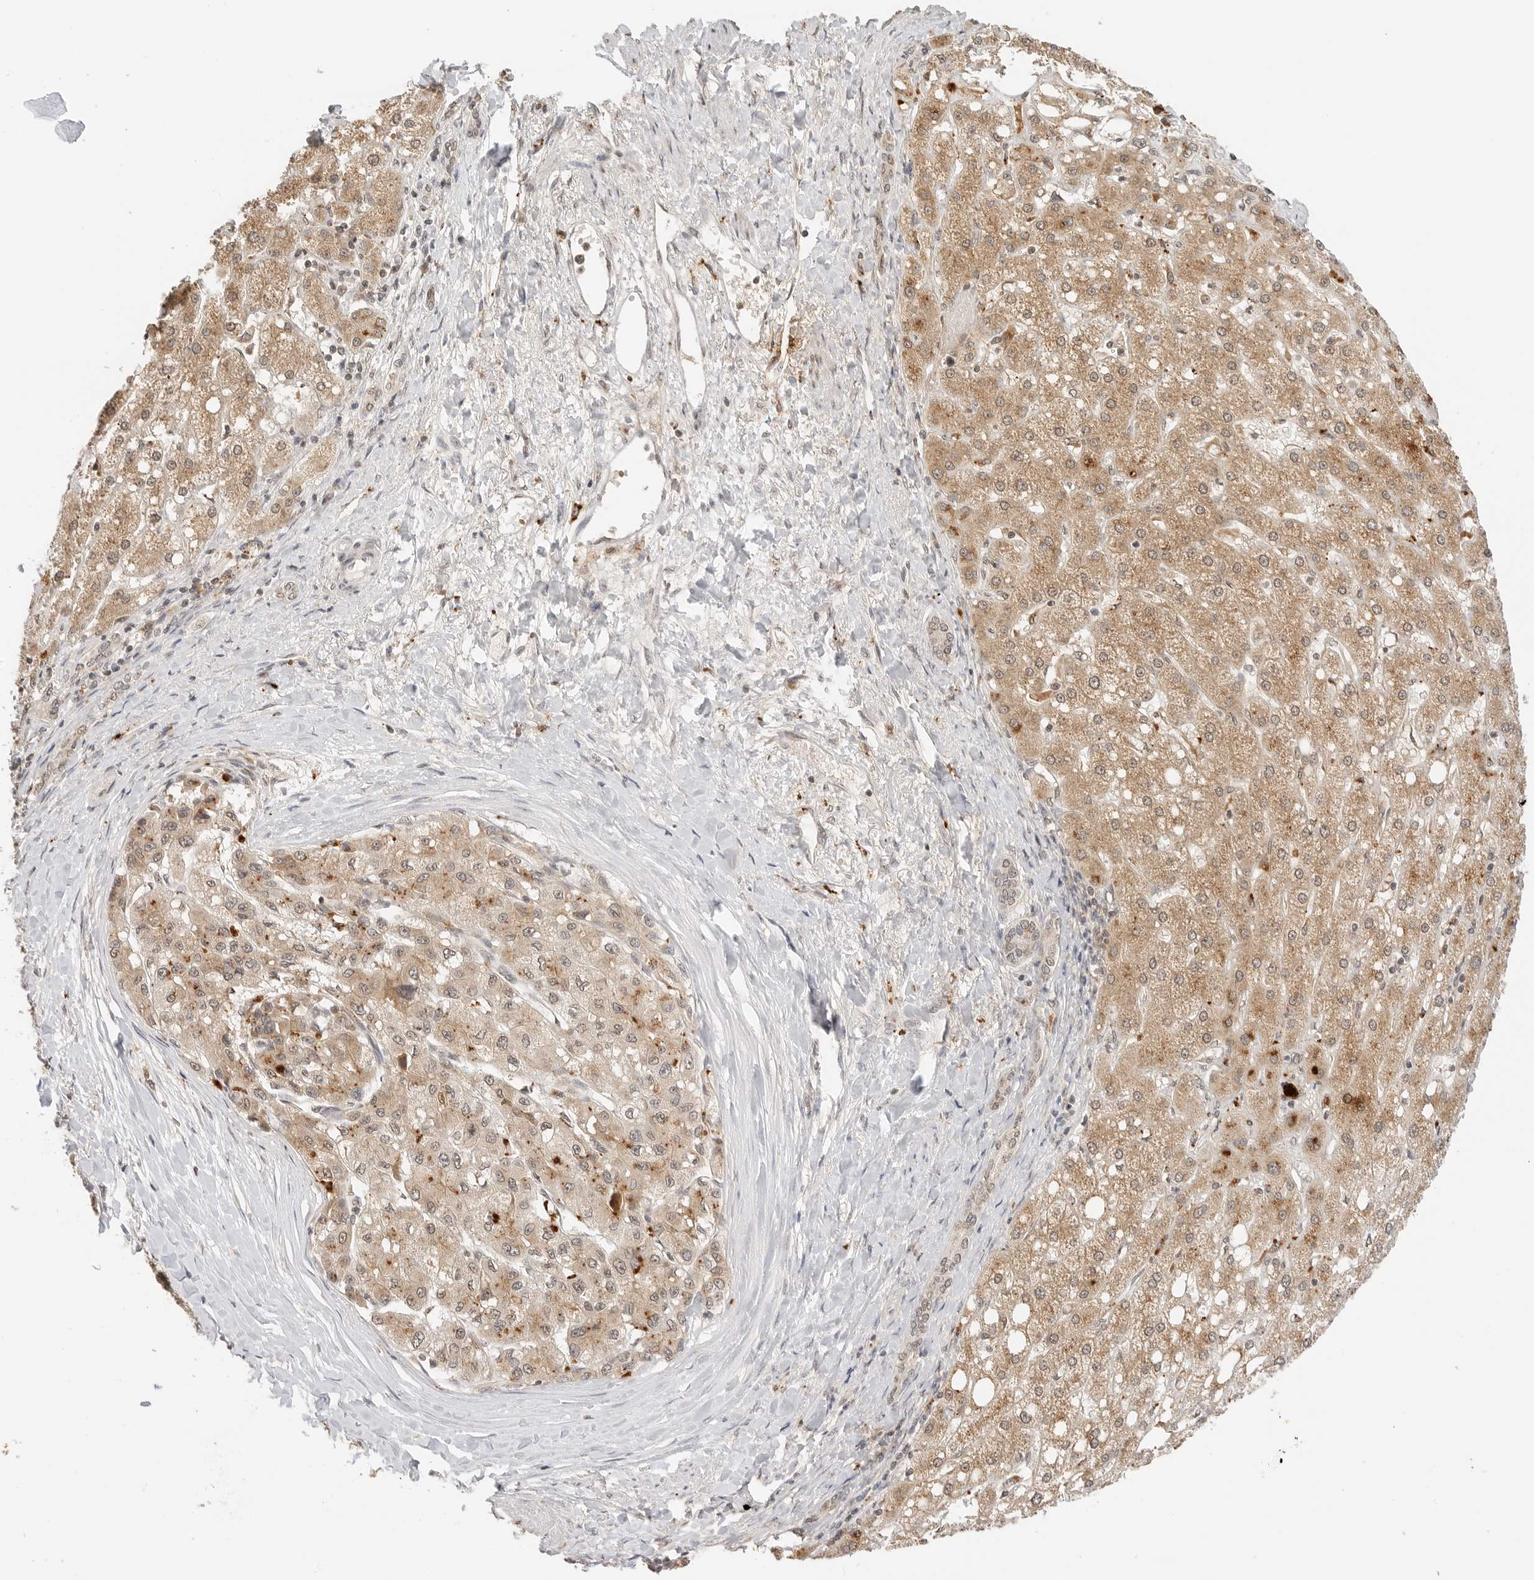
{"staining": {"intensity": "moderate", "quantity": ">75%", "location": "cytoplasmic/membranous,nuclear"}, "tissue": "liver cancer", "cell_type": "Tumor cells", "image_type": "cancer", "snomed": [{"axis": "morphology", "description": "Carcinoma, Hepatocellular, NOS"}, {"axis": "topography", "description": "Liver"}], "caption": "Hepatocellular carcinoma (liver) tissue reveals moderate cytoplasmic/membranous and nuclear staining in about >75% of tumor cells (IHC, brightfield microscopy, high magnification).", "gene": "GPR34", "patient": {"sex": "male", "age": 80}}